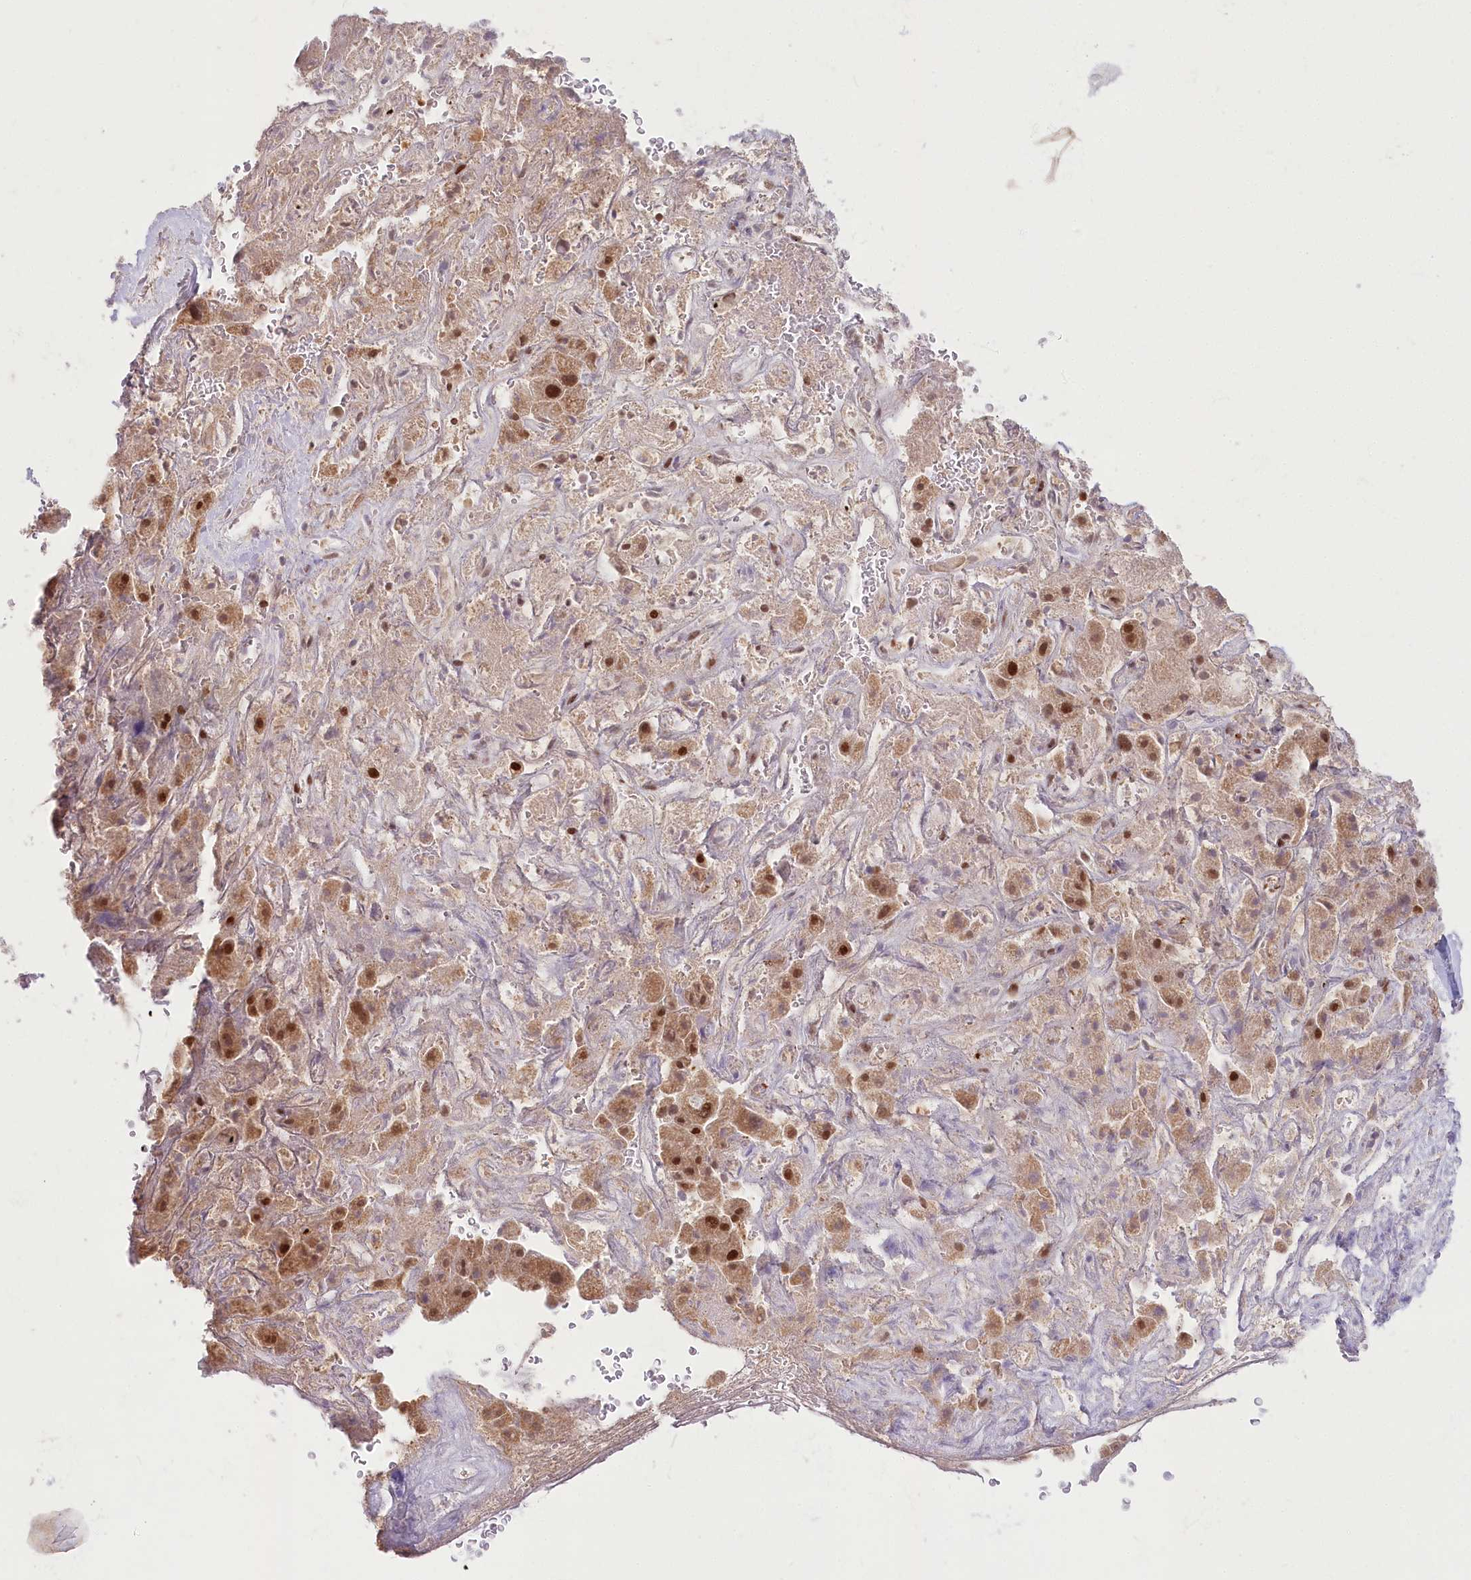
{"staining": {"intensity": "strong", "quantity": "25%-75%", "location": "cytoplasmic/membranous,nuclear"}, "tissue": "liver cancer", "cell_type": "Tumor cells", "image_type": "cancer", "snomed": [{"axis": "morphology", "description": "Cholangiocarcinoma"}, {"axis": "topography", "description": "Liver"}], "caption": "Cholangiocarcinoma (liver) was stained to show a protein in brown. There is high levels of strong cytoplasmic/membranous and nuclear expression in approximately 25%-75% of tumor cells. (DAB (3,3'-diaminobenzidine) IHC, brown staining for protein, blue staining for nuclei).", "gene": "PYURF", "patient": {"sex": "female", "age": 52}}